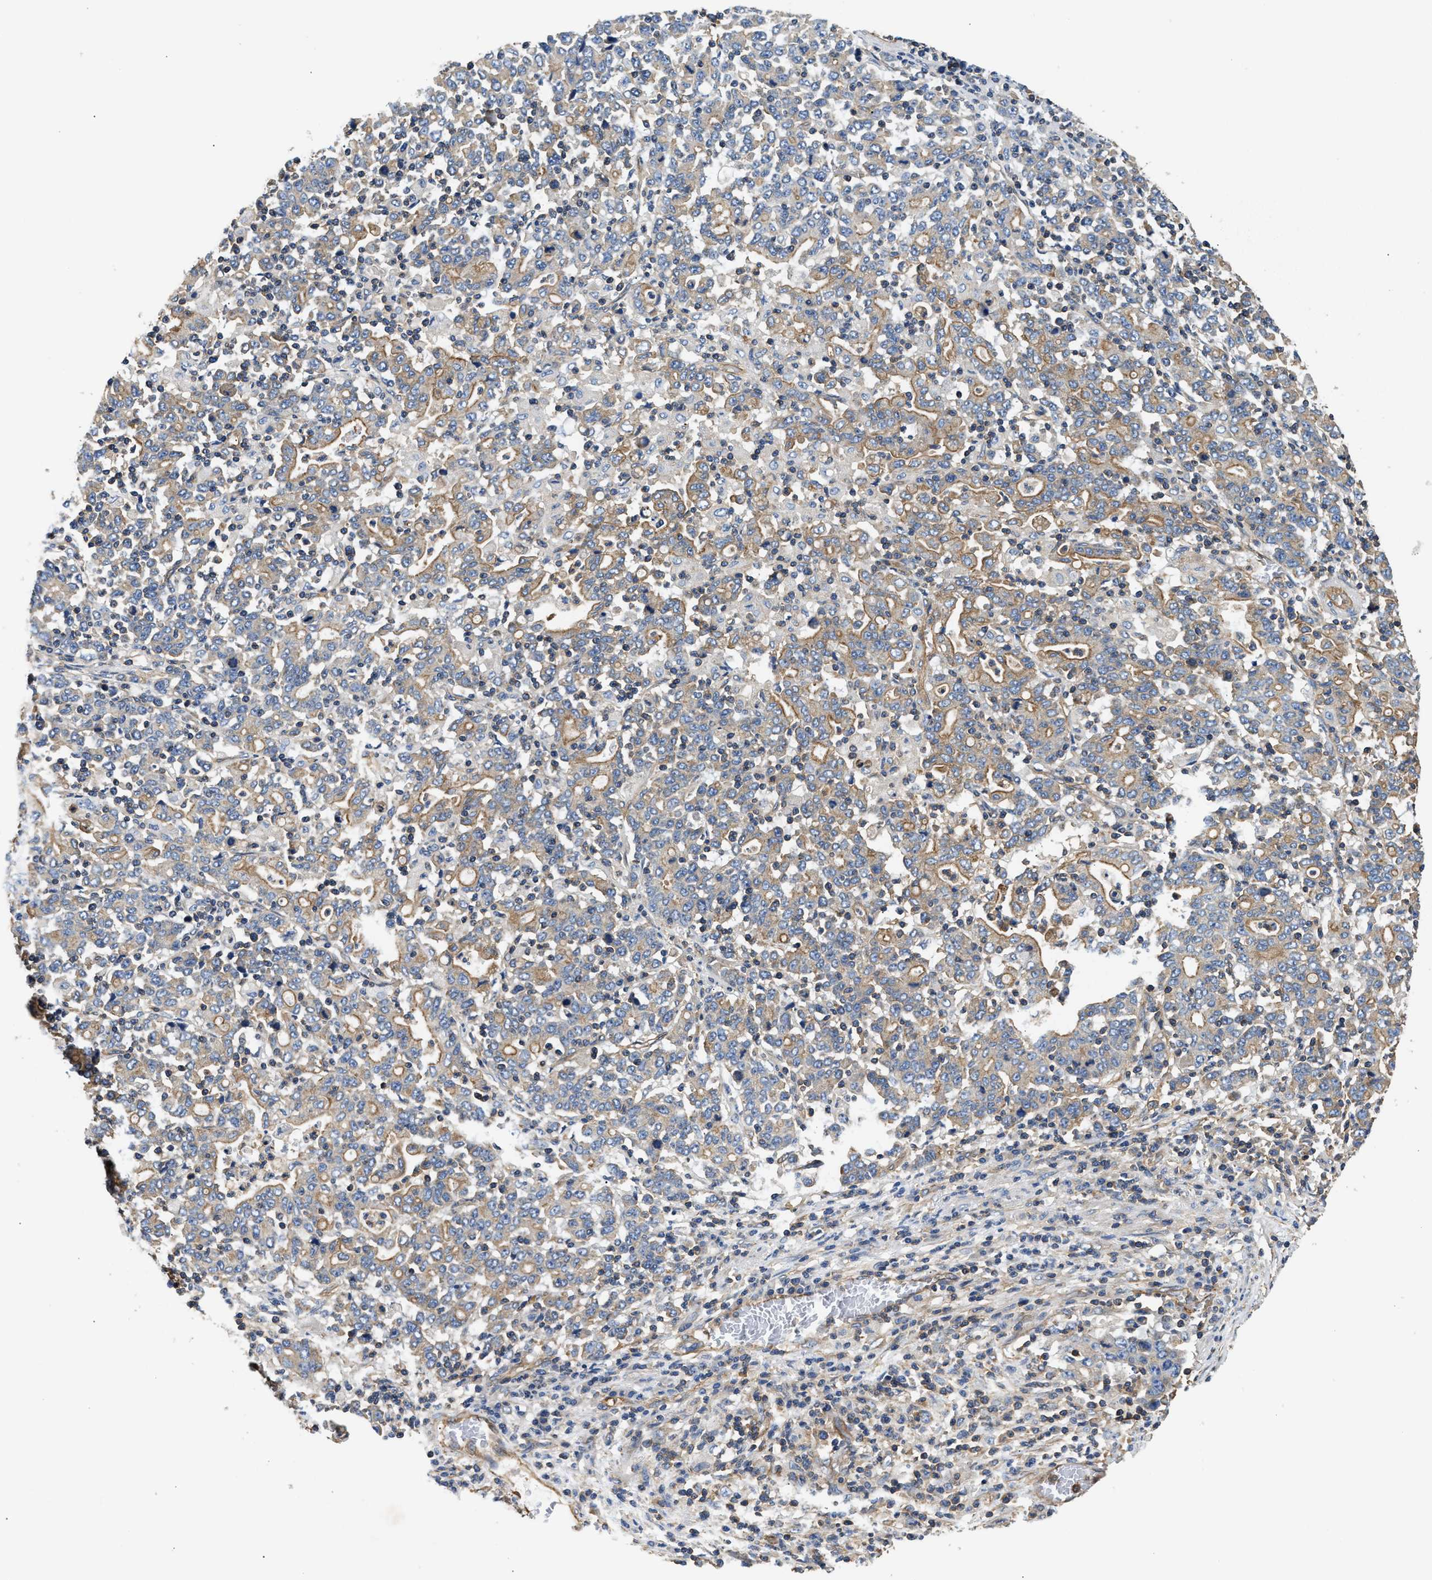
{"staining": {"intensity": "weak", "quantity": "25%-75%", "location": "cytoplasmic/membranous"}, "tissue": "stomach cancer", "cell_type": "Tumor cells", "image_type": "cancer", "snomed": [{"axis": "morphology", "description": "Adenocarcinoma, NOS"}, {"axis": "topography", "description": "Stomach, upper"}], "caption": "Adenocarcinoma (stomach) stained with a brown dye exhibits weak cytoplasmic/membranous positive expression in approximately 25%-75% of tumor cells.", "gene": "SAMD9L", "patient": {"sex": "male", "age": 69}}